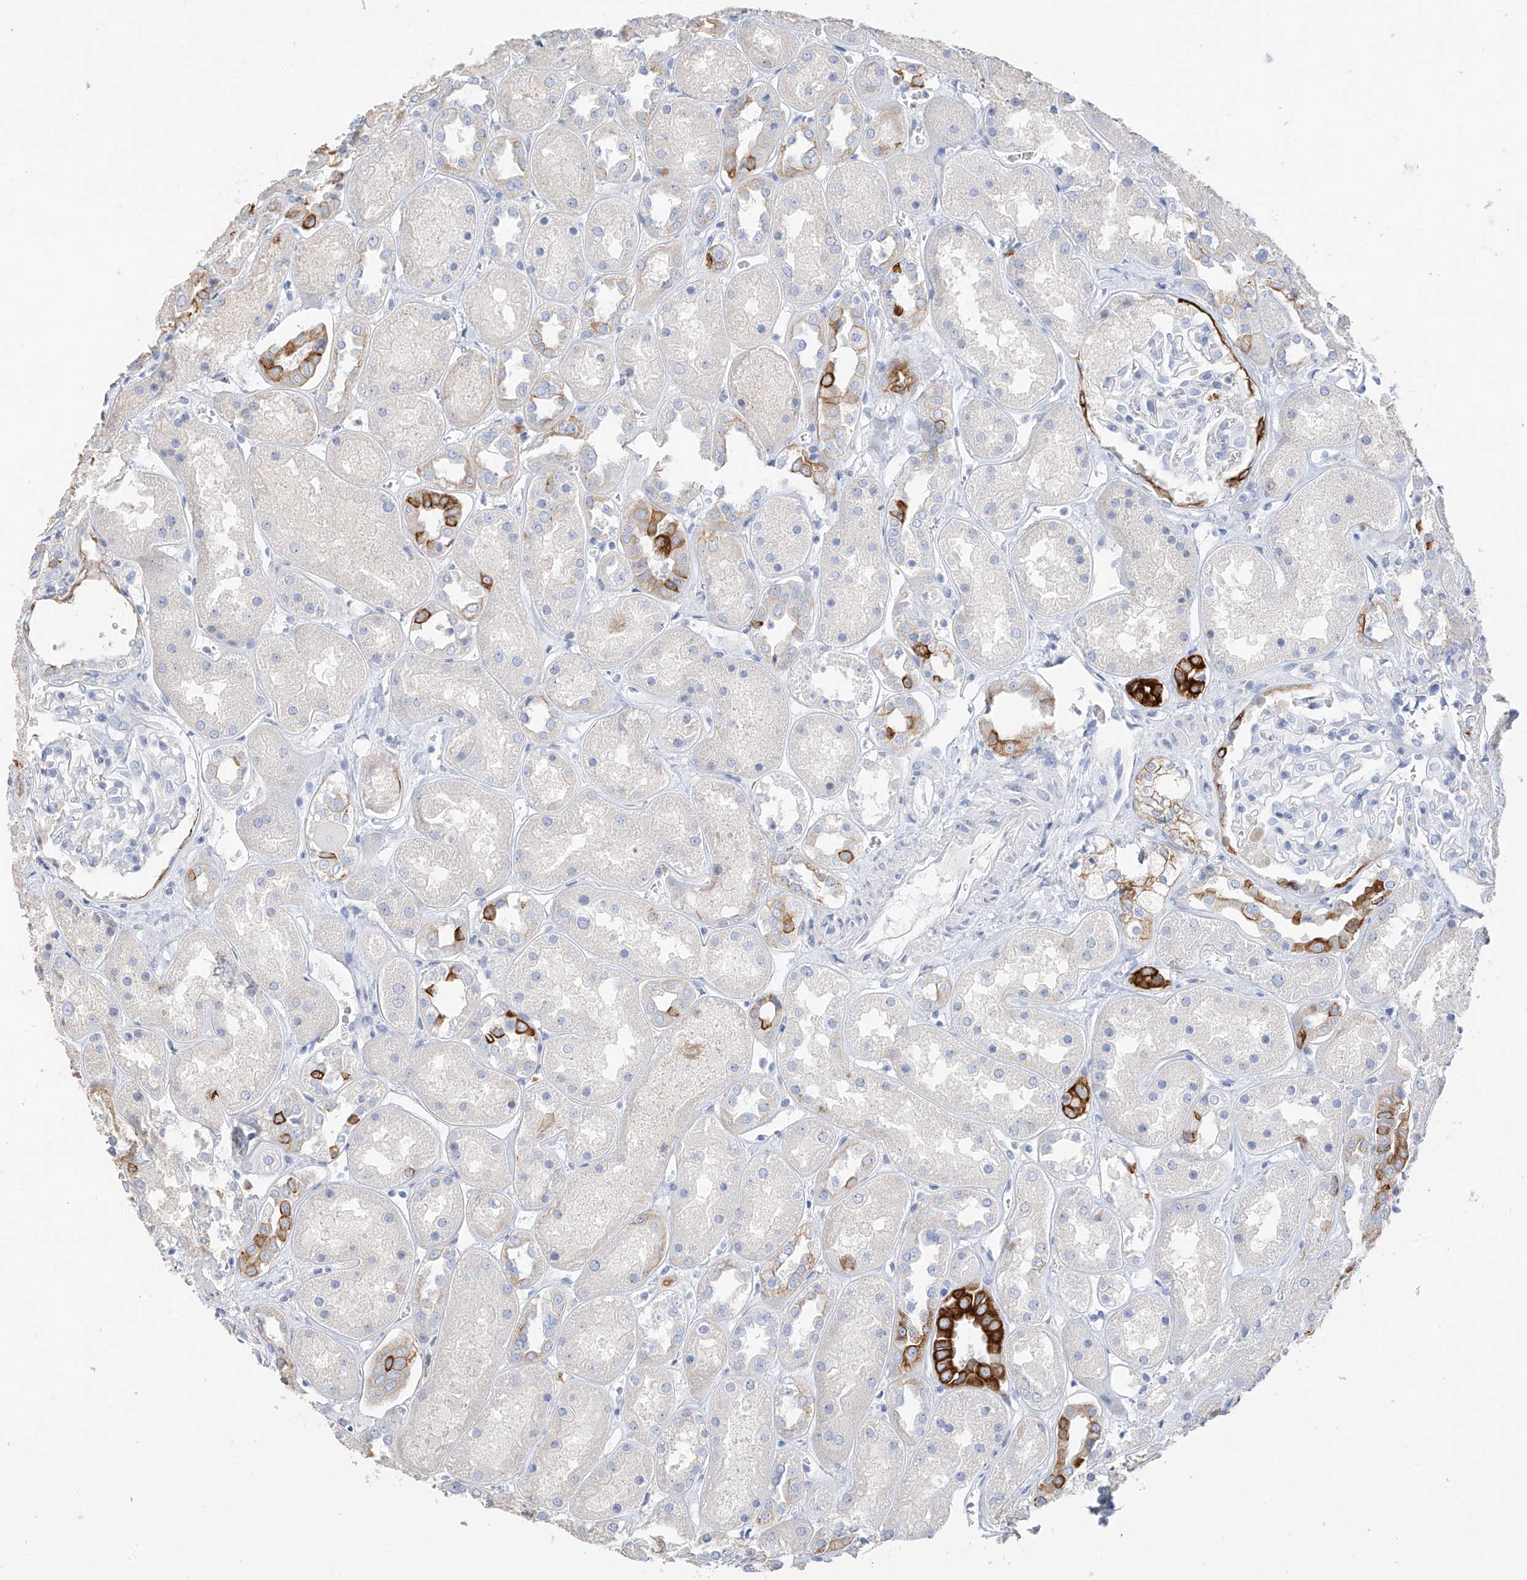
{"staining": {"intensity": "negative", "quantity": "none", "location": "none"}, "tissue": "kidney", "cell_type": "Cells in glomeruli", "image_type": "normal", "snomed": [{"axis": "morphology", "description": "Normal tissue, NOS"}, {"axis": "topography", "description": "Kidney"}], "caption": "DAB (3,3'-diaminobenzidine) immunohistochemical staining of normal kidney shows no significant staining in cells in glomeruli. The staining is performed using DAB (3,3'-diaminobenzidine) brown chromogen with nuclei counter-stained in using hematoxylin.", "gene": "PAFAH1B3", "patient": {"sex": "male", "age": 70}}